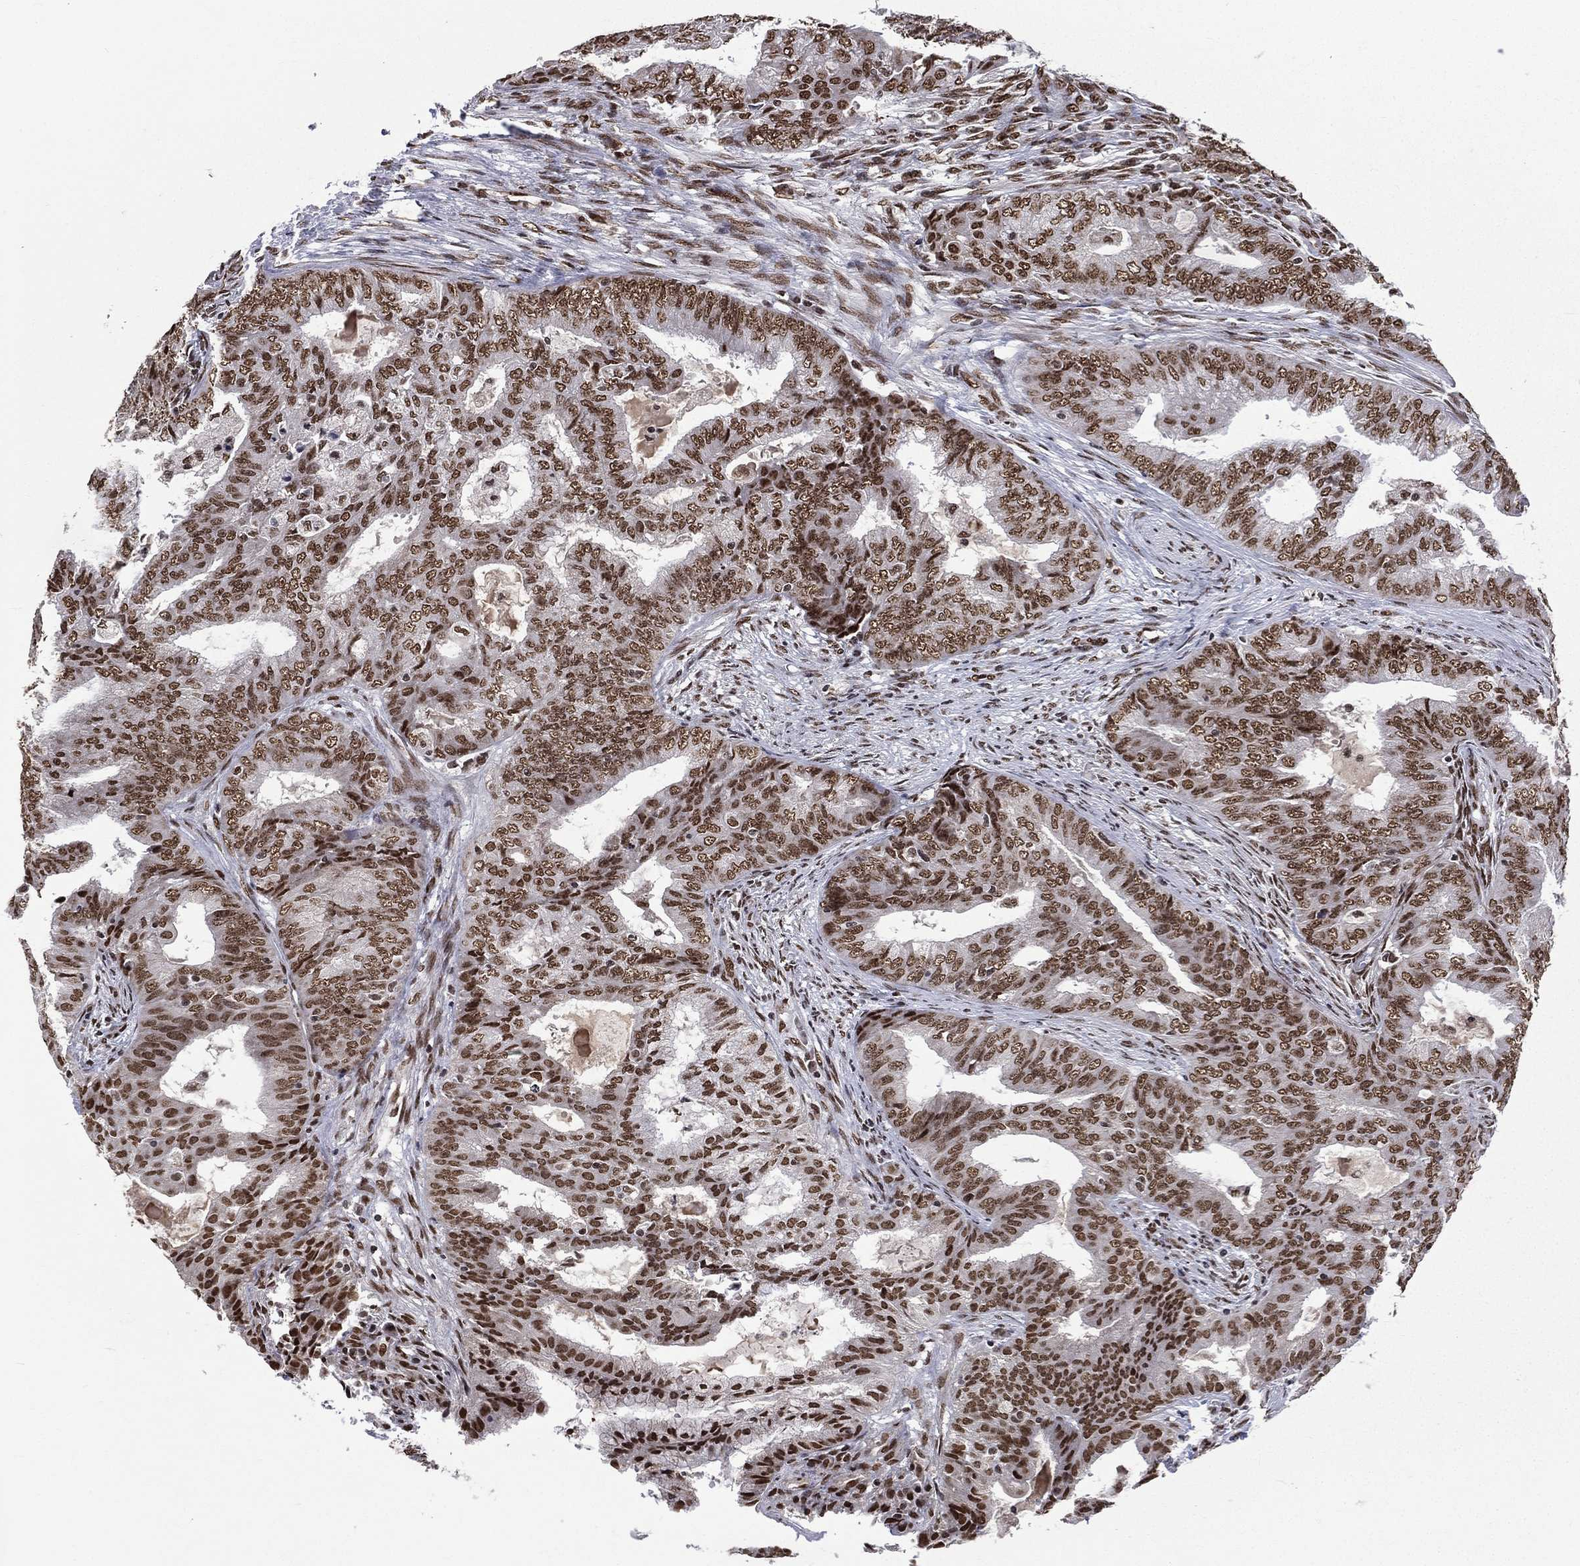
{"staining": {"intensity": "strong", "quantity": ">75%", "location": "nuclear"}, "tissue": "endometrial cancer", "cell_type": "Tumor cells", "image_type": "cancer", "snomed": [{"axis": "morphology", "description": "Adenocarcinoma, NOS"}, {"axis": "topography", "description": "Endometrium"}], "caption": "Strong nuclear protein expression is appreciated in about >75% of tumor cells in endometrial cancer (adenocarcinoma).", "gene": "C5orf24", "patient": {"sex": "female", "age": 62}}